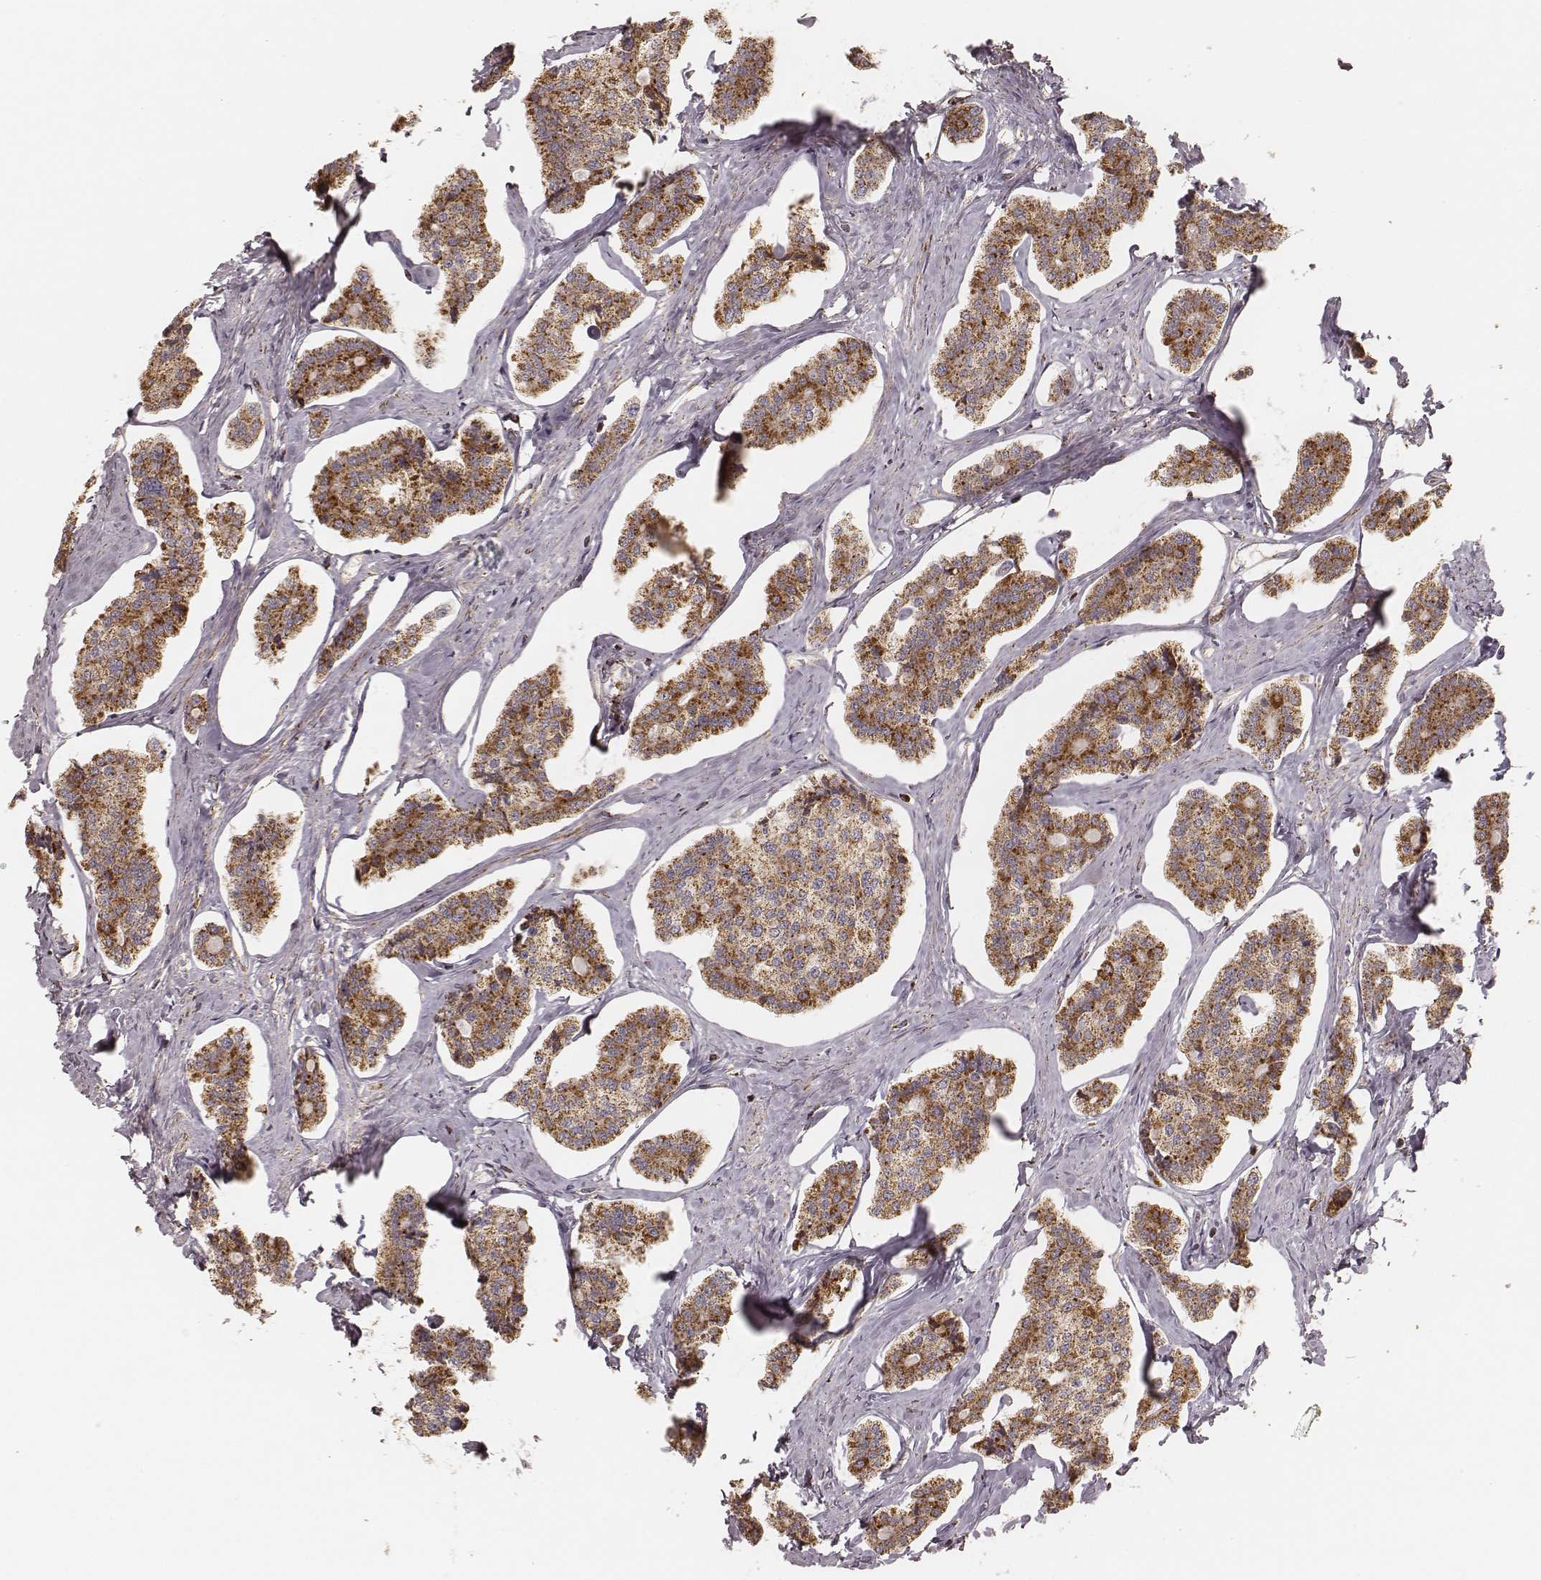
{"staining": {"intensity": "strong", "quantity": ">75%", "location": "cytoplasmic/membranous"}, "tissue": "carcinoid", "cell_type": "Tumor cells", "image_type": "cancer", "snomed": [{"axis": "morphology", "description": "Carcinoid, malignant, NOS"}, {"axis": "topography", "description": "Small intestine"}], "caption": "Protein expression analysis of human malignant carcinoid reveals strong cytoplasmic/membranous expression in about >75% of tumor cells. (Brightfield microscopy of DAB IHC at high magnification).", "gene": "CS", "patient": {"sex": "female", "age": 65}}